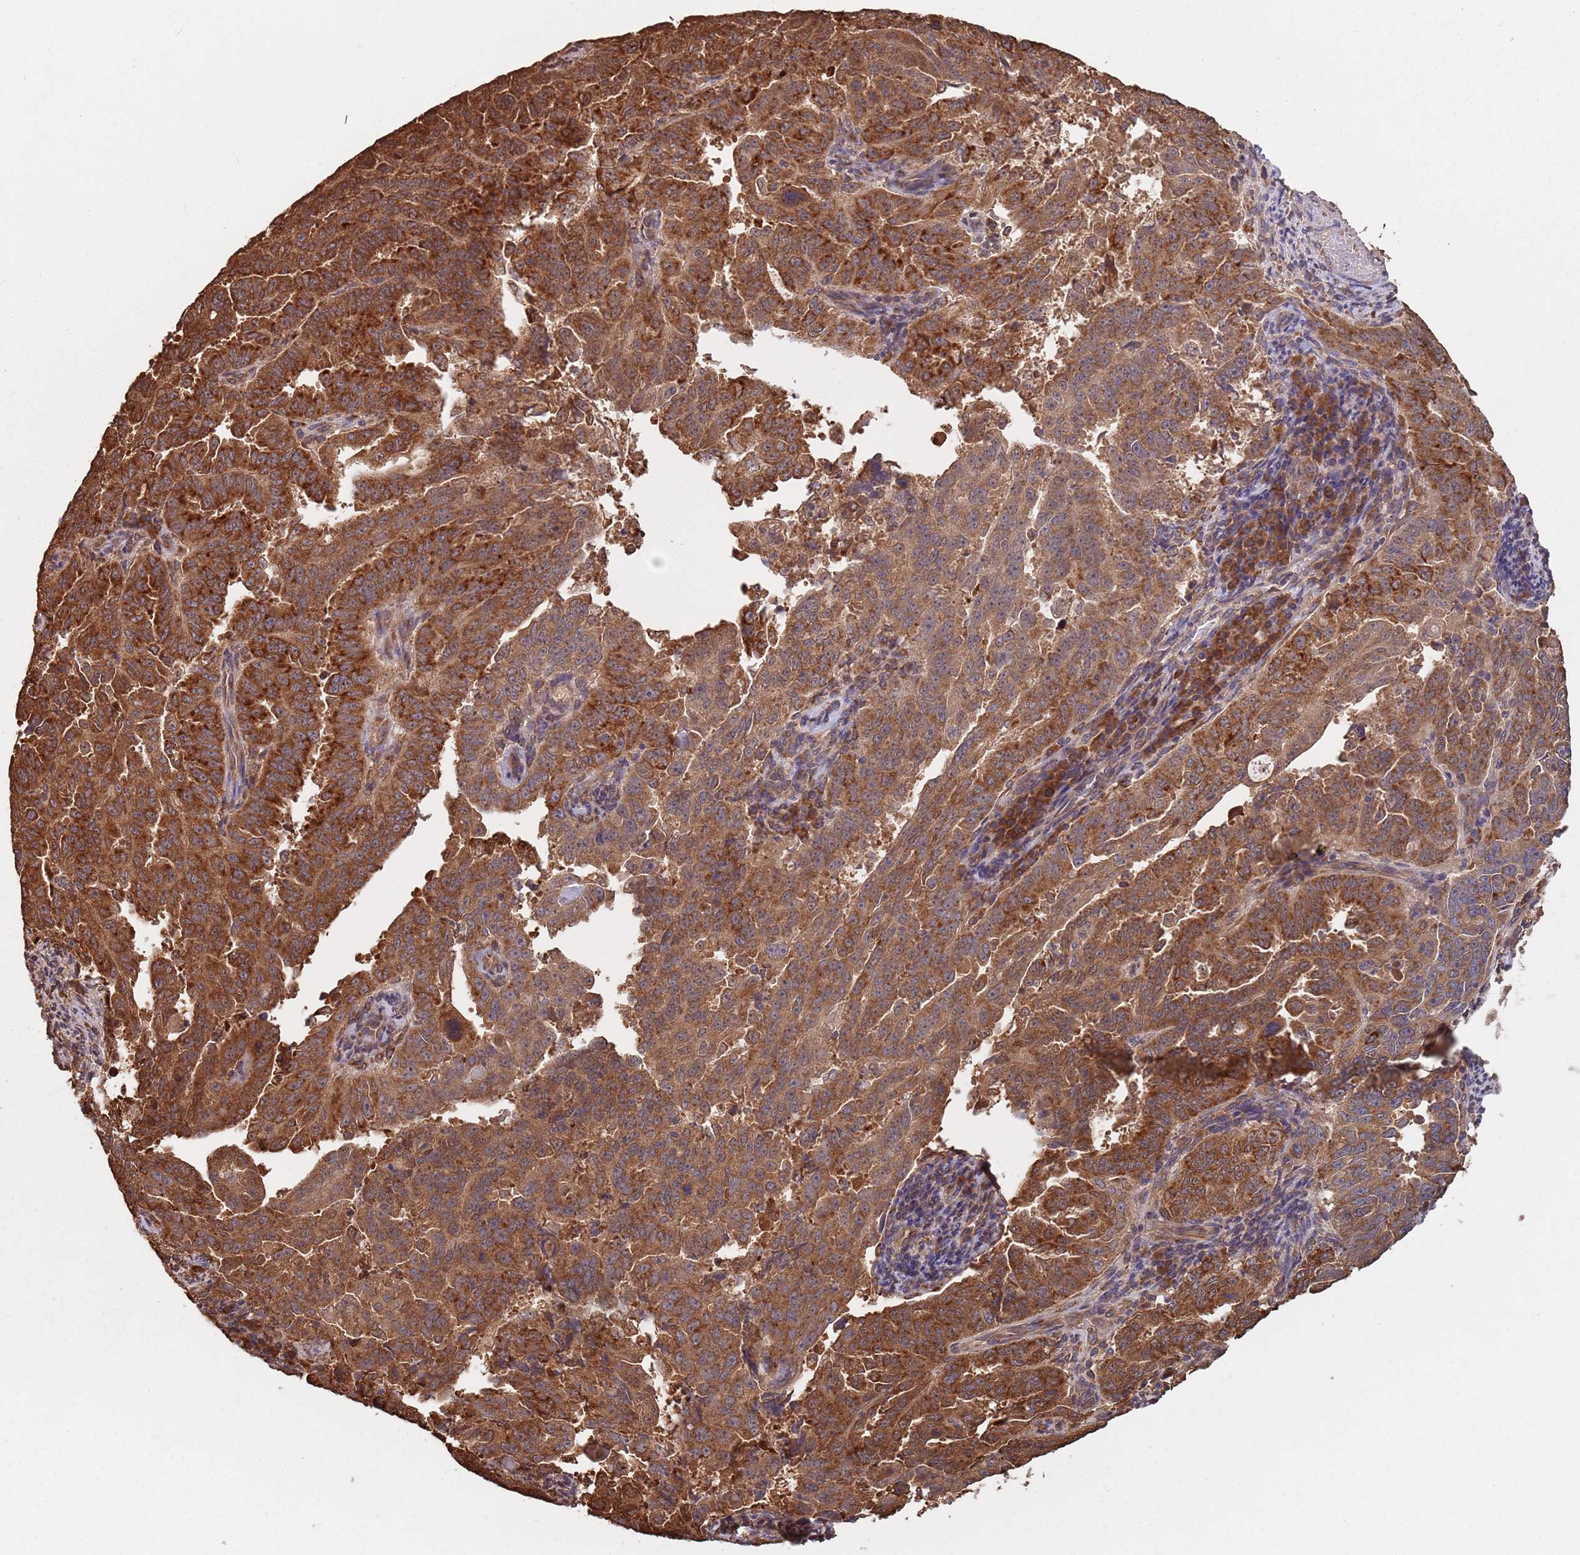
{"staining": {"intensity": "strong", "quantity": ">75%", "location": "cytoplasmic/membranous"}, "tissue": "endometrial cancer", "cell_type": "Tumor cells", "image_type": "cancer", "snomed": [{"axis": "morphology", "description": "Adenocarcinoma, NOS"}, {"axis": "topography", "description": "Endometrium"}], "caption": "This micrograph reveals endometrial adenocarcinoma stained with immunohistochemistry (IHC) to label a protein in brown. The cytoplasmic/membranous of tumor cells show strong positivity for the protein. Nuclei are counter-stained blue.", "gene": "COG4", "patient": {"sex": "female", "age": 65}}